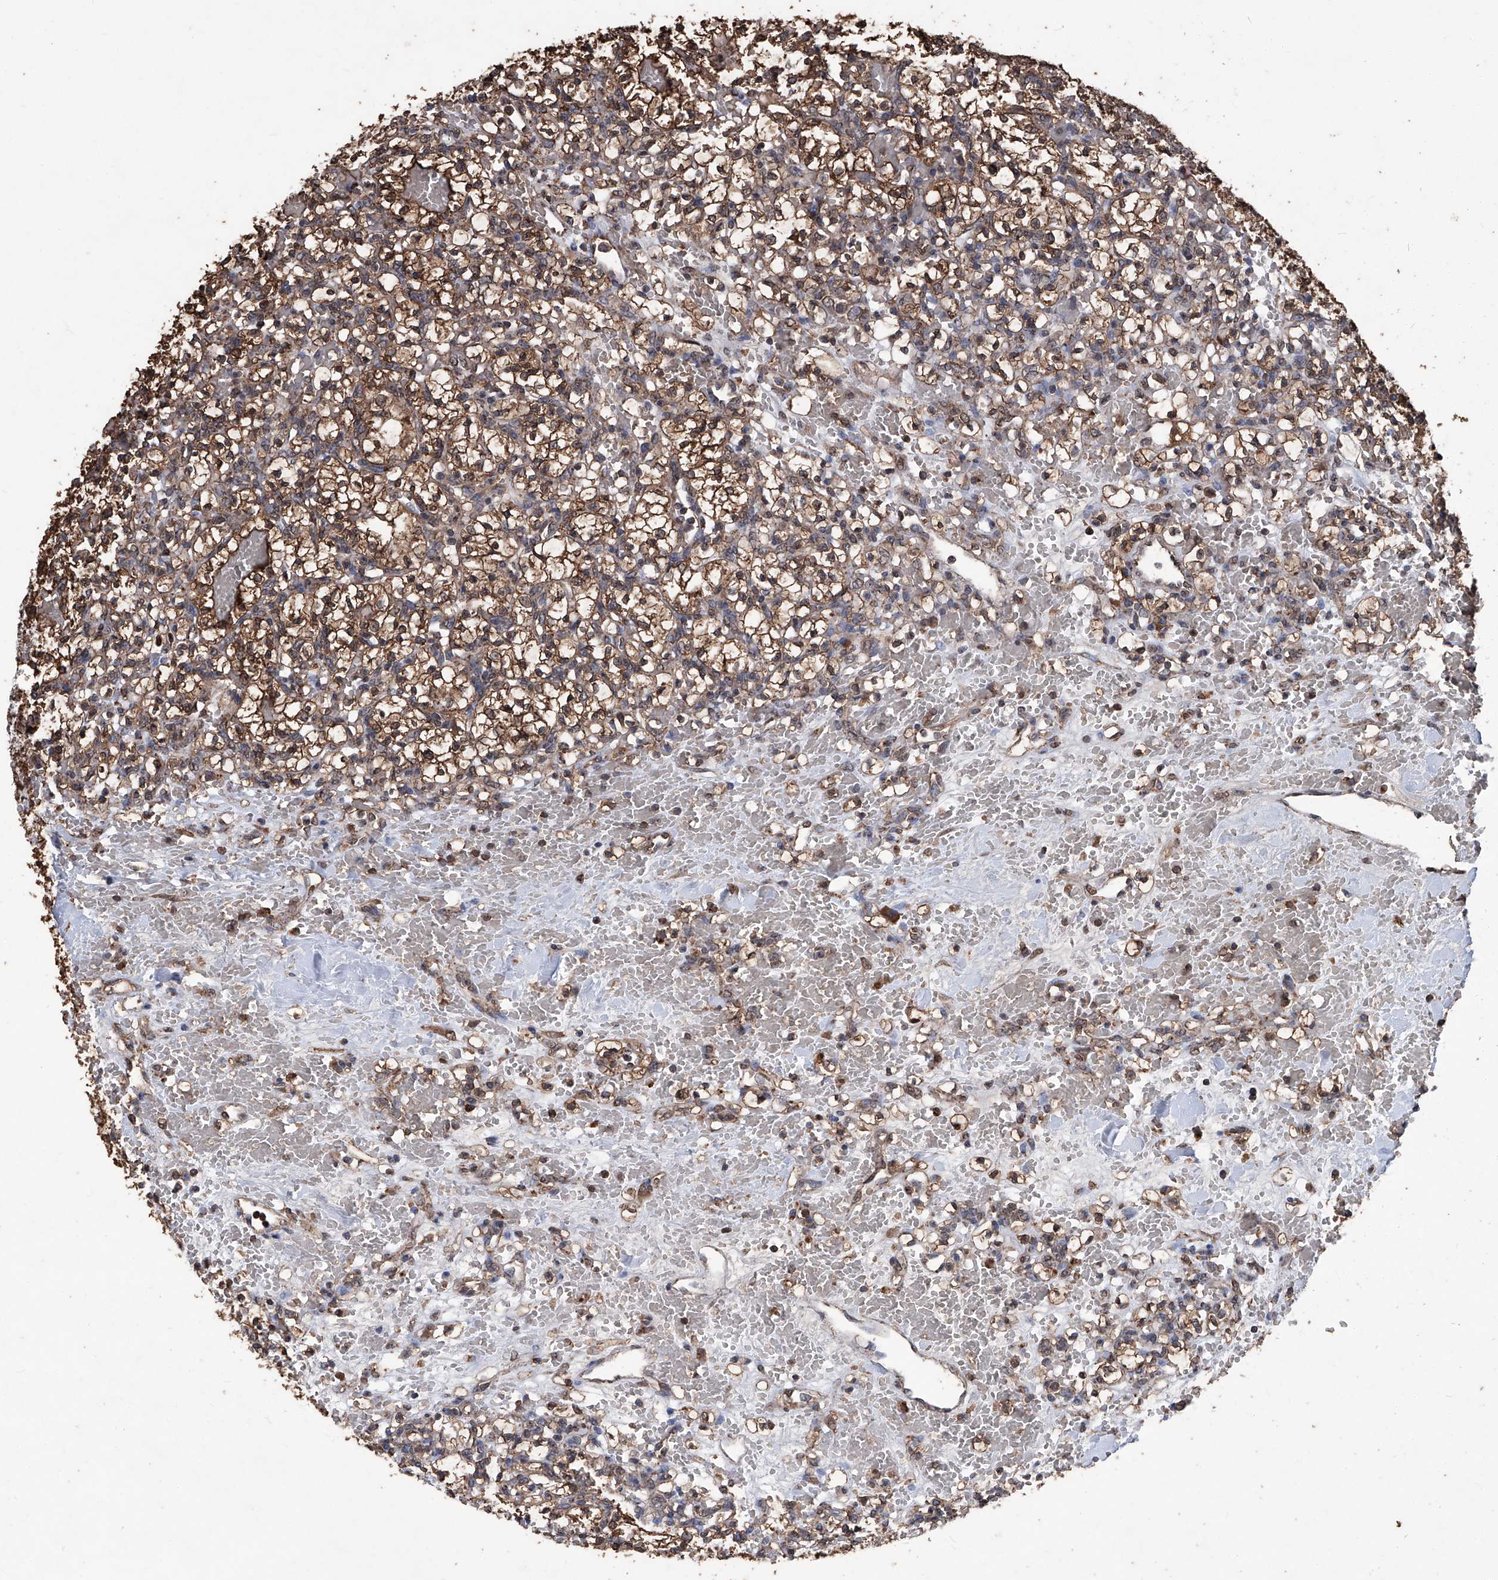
{"staining": {"intensity": "moderate", "quantity": ">75%", "location": "cytoplasmic/membranous"}, "tissue": "renal cancer", "cell_type": "Tumor cells", "image_type": "cancer", "snomed": [{"axis": "morphology", "description": "Adenocarcinoma, NOS"}, {"axis": "topography", "description": "Kidney"}], "caption": "The photomicrograph shows a brown stain indicating the presence of a protein in the cytoplasmic/membranous of tumor cells in renal cancer (adenocarcinoma).", "gene": "STARD7", "patient": {"sex": "female", "age": 60}}